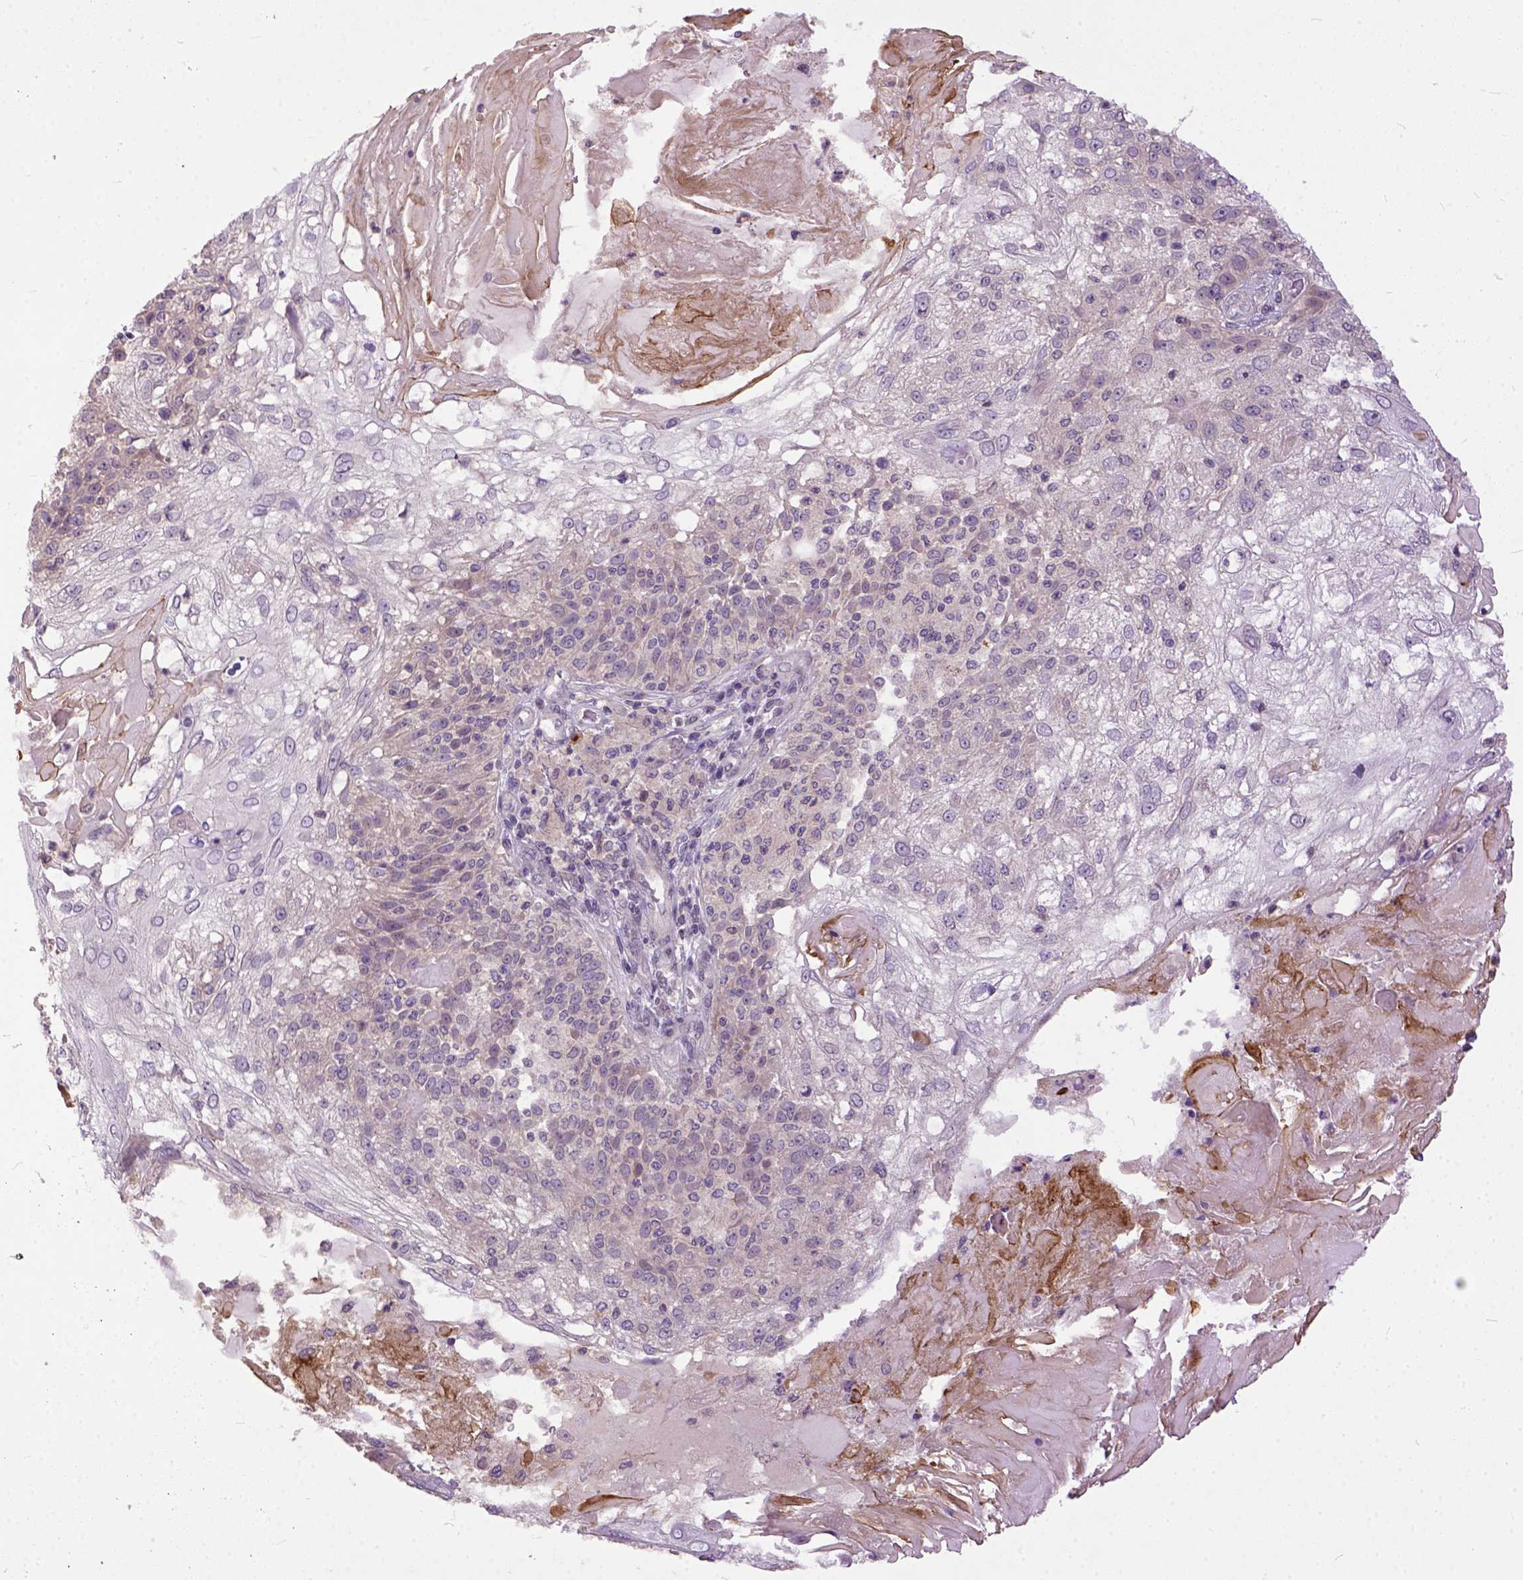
{"staining": {"intensity": "negative", "quantity": "none", "location": "none"}, "tissue": "skin cancer", "cell_type": "Tumor cells", "image_type": "cancer", "snomed": [{"axis": "morphology", "description": "Normal tissue, NOS"}, {"axis": "morphology", "description": "Squamous cell carcinoma, NOS"}, {"axis": "topography", "description": "Skin"}], "caption": "IHC histopathology image of skin squamous cell carcinoma stained for a protein (brown), which displays no positivity in tumor cells.", "gene": "CPNE1", "patient": {"sex": "female", "age": 83}}